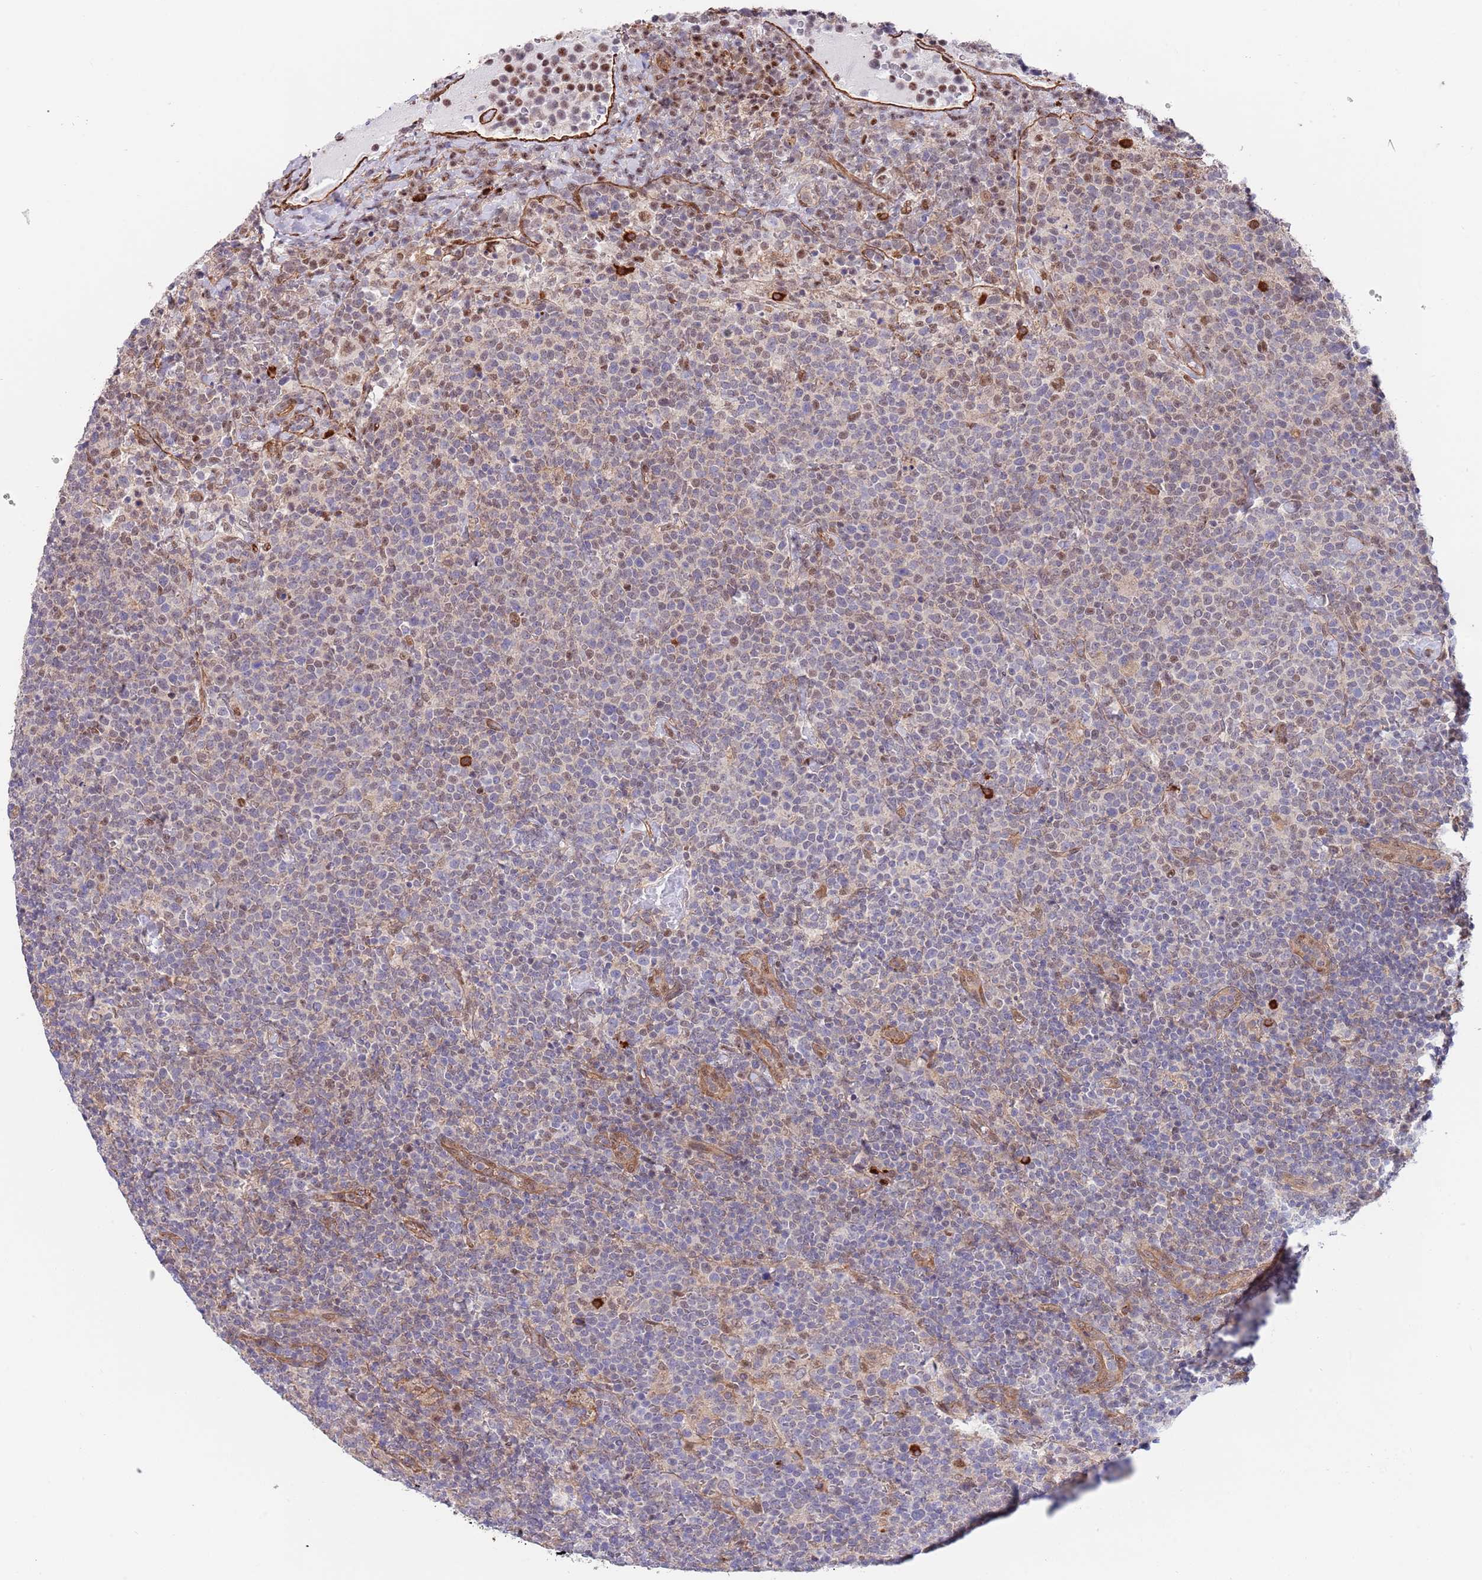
{"staining": {"intensity": "weak", "quantity": "25%-75%", "location": "cytoplasmic/membranous,nuclear"}, "tissue": "lymphoma", "cell_type": "Tumor cells", "image_type": "cancer", "snomed": [{"axis": "morphology", "description": "Malignant lymphoma, non-Hodgkin's type, High grade"}, {"axis": "topography", "description": "Lymph node"}], "caption": "A brown stain highlights weak cytoplasmic/membranous and nuclear expression of a protein in human lymphoma tumor cells.", "gene": "BPNT1", "patient": {"sex": "male", "age": 61}}